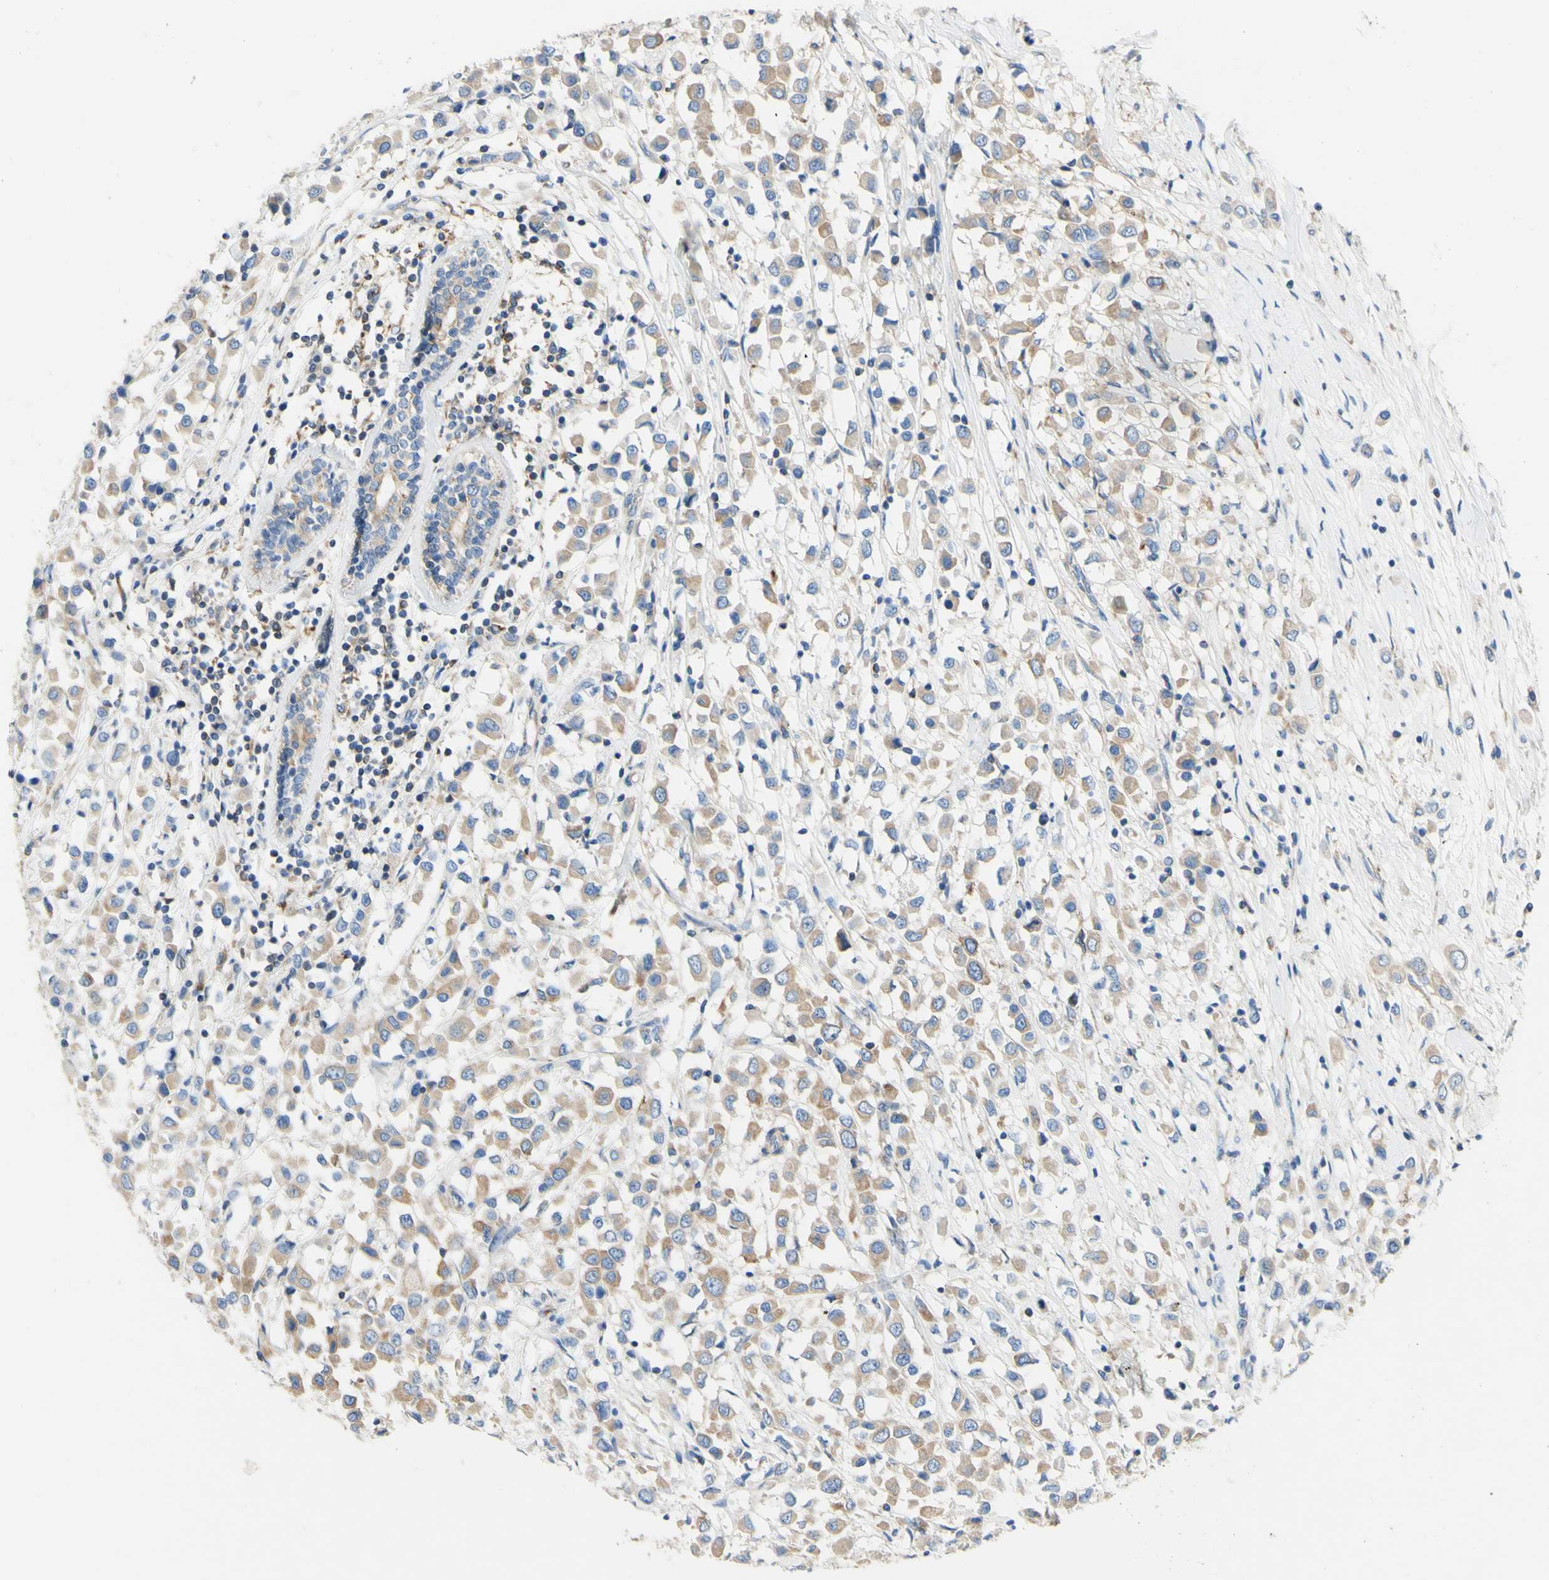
{"staining": {"intensity": "weak", "quantity": ">75%", "location": "cytoplasmic/membranous"}, "tissue": "breast cancer", "cell_type": "Tumor cells", "image_type": "cancer", "snomed": [{"axis": "morphology", "description": "Duct carcinoma"}, {"axis": "topography", "description": "Breast"}], "caption": "Intraductal carcinoma (breast) stained with a brown dye exhibits weak cytoplasmic/membranous positive expression in approximately >75% of tumor cells.", "gene": "RETREG2", "patient": {"sex": "female", "age": 61}}